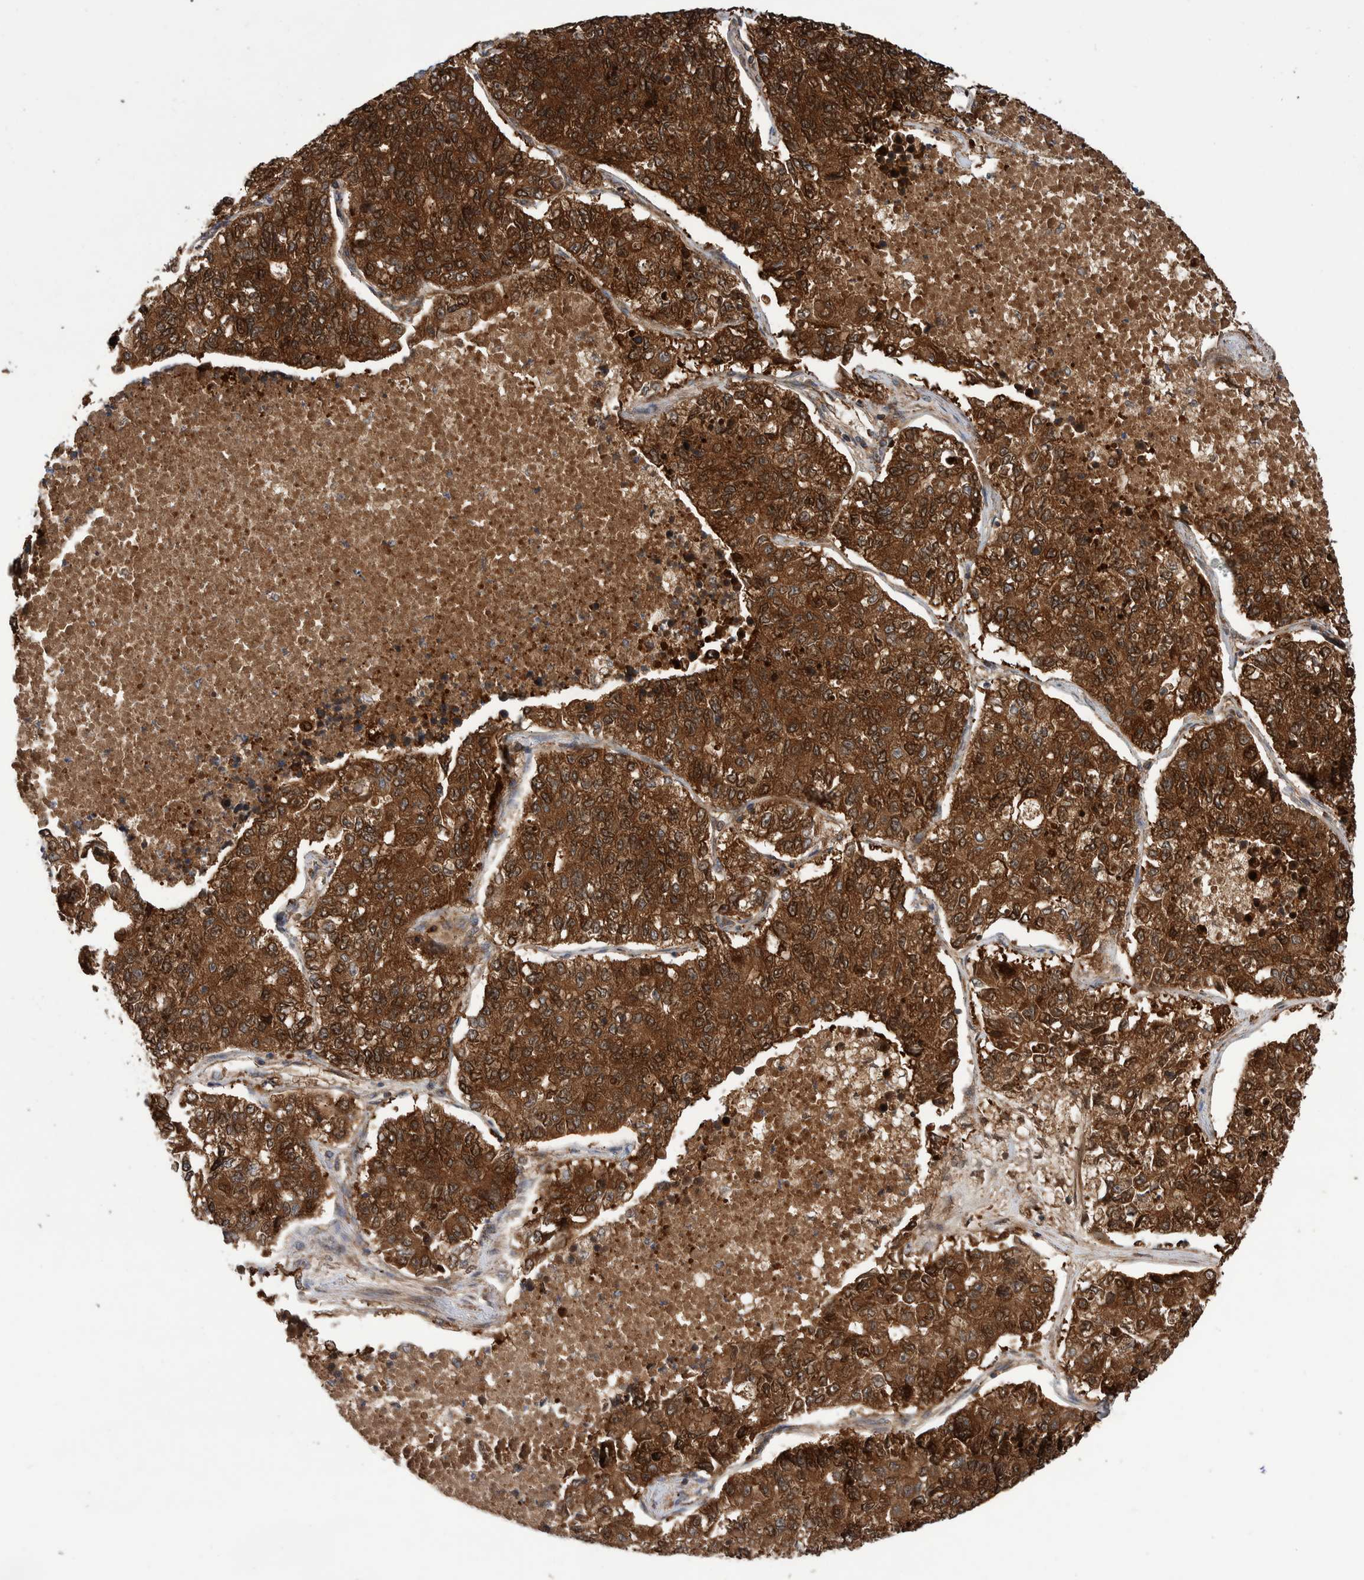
{"staining": {"intensity": "strong", "quantity": ">75%", "location": "cytoplasmic/membranous"}, "tissue": "lung cancer", "cell_type": "Tumor cells", "image_type": "cancer", "snomed": [{"axis": "morphology", "description": "Adenocarcinoma, NOS"}, {"axis": "topography", "description": "Lung"}], "caption": "Lung cancer stained with a protein marker reveals strong staining in tumor cells.", "gene": "VBP1", "patient": {"sex": "male", "age": 49}}